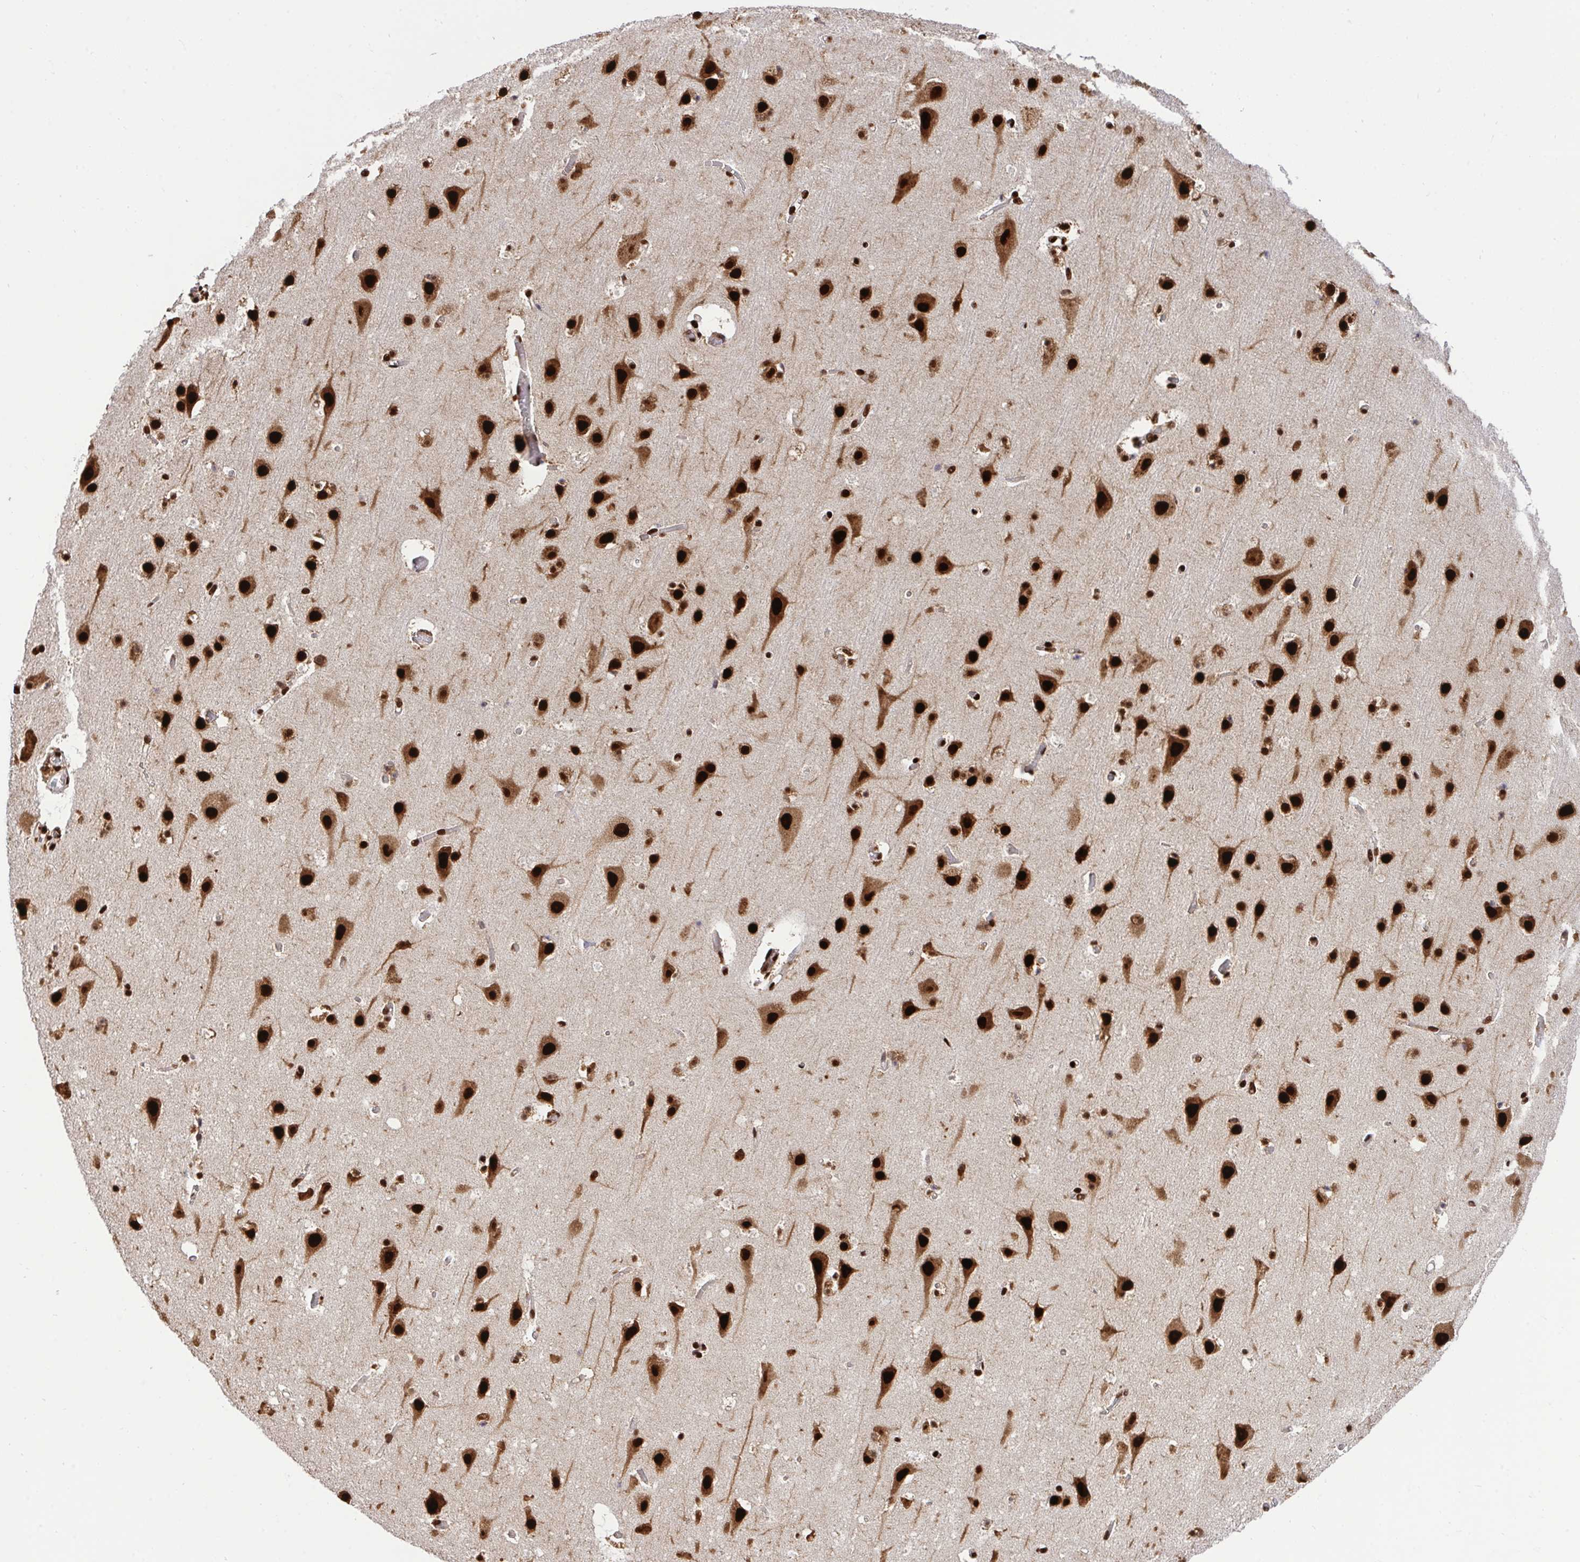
{"staining": {"intensity": "strong", "quantity": ">75%", "location": "nuclear"}, "tissue": "cerebral cortex", "cell_type": "Endothelial cells", "image_type": "normal", "snomed": [{"axis": "morphology", "description": "Normal tissue, NOS"}, {"axis": "topography", "description": "Cerebral cortex"}], "caption": "Endothelial cells display strong nuclear expression in approximately >75% of cells in normal cerebral cortex. (DAB (3,3'-diaminobenzidine) = brown stain, brightfield microscopy at high magnification).", "gene": "ENSG00000268083", "patient": {"sex": "female", "age": 42}}